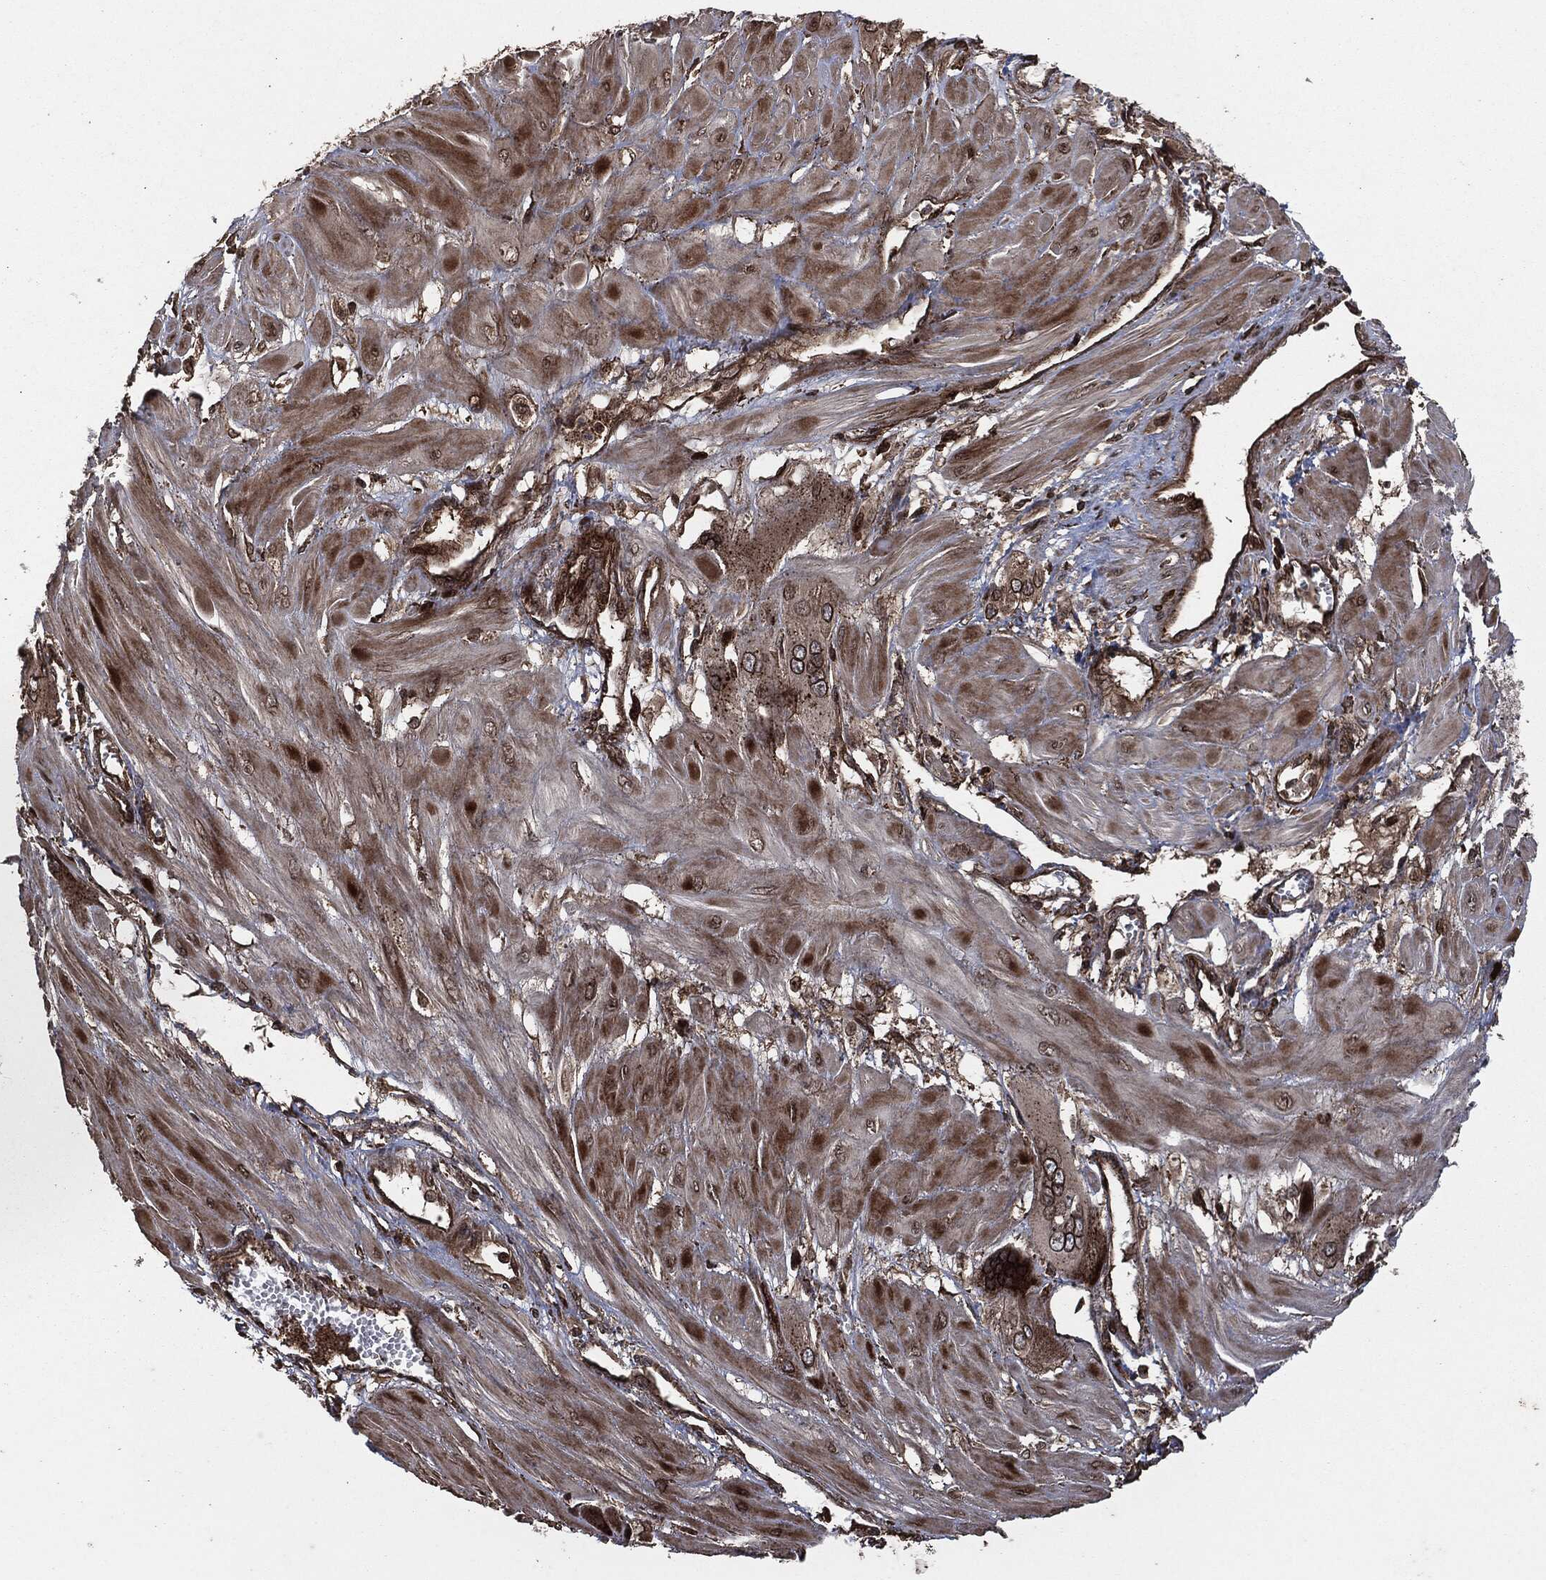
{"staining": {"intensity": "moderate", "quantity": ">75%", "location": "cytoplasmic/membranous"}, "tissue": "cervical cancer", "cell_type": "Tumor cells", "image_type": "cancer", "snomed": [{"axis": "morphology", "description": "Squamous cell carcinoma, NOS"}, {"axis": "topography", "description": "Cervix"}], "caption": "This histopathology image shows IHC staining of squamous cell carcinoma (cervical), with medium moderate cytoplasmic/membranous positivity in approximately >75% of tumor cells.", "gene": "IFIT1", "patient": {"sex": "female", "age": 34}}